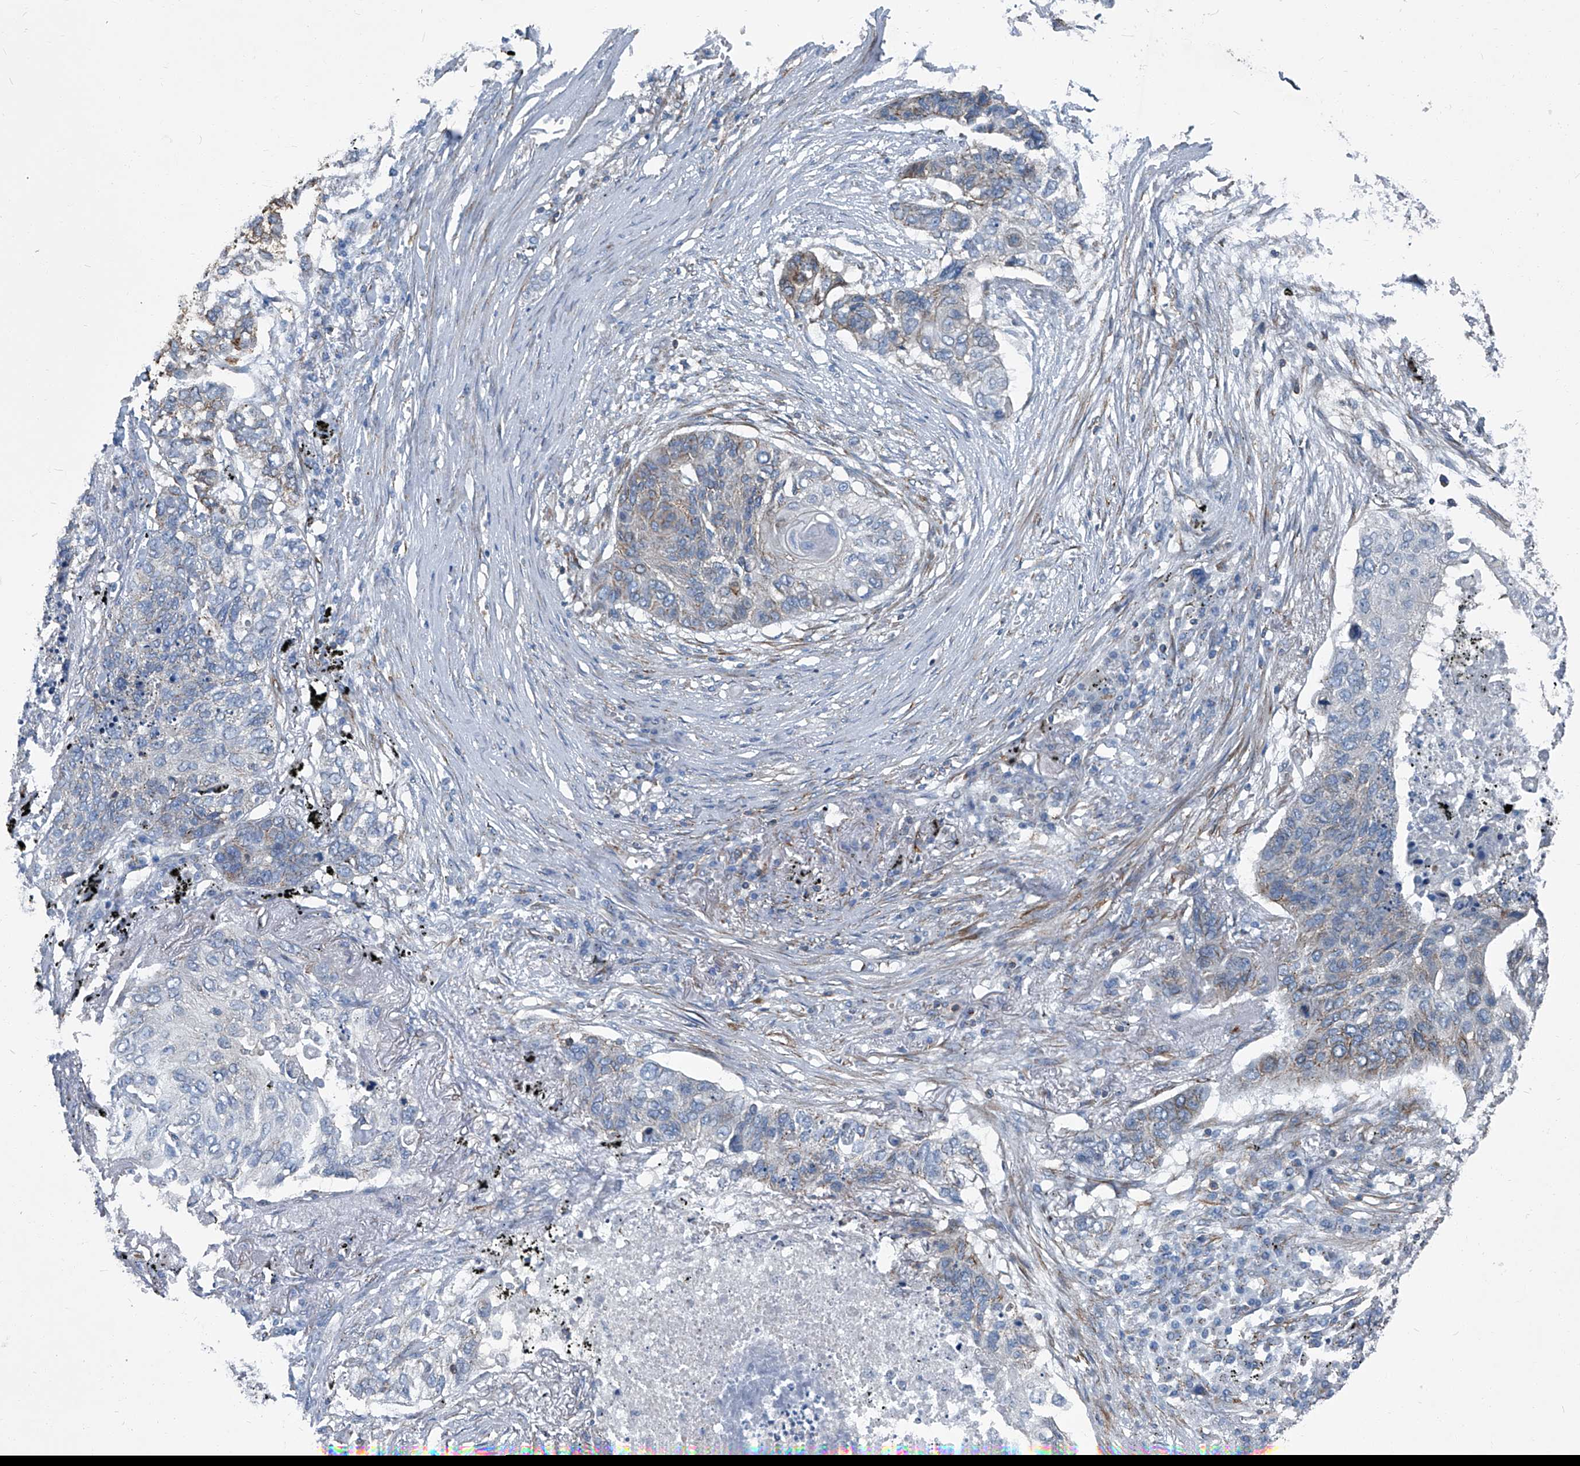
{"staining": {"intensity": "negative", "quantity": "none", "location": "none"}, "tissue": "lung cancer", "cell_type": "Tumor cells", "image_type": "cancer", "snomed": [{"axis": "morphology", "description": "Squamous cell carcinoma, NOS"}, {"axis": "topography", "description": "Lung"}], "caption": "Immunohistochemistry of human lung squamous cell carcinoma demonstrates no staining in tumor cells. (DAB immunohistochemistry, high magnification).", "gene": "SEPTIN7", "patient": {"sex": "female", "age": 63}}